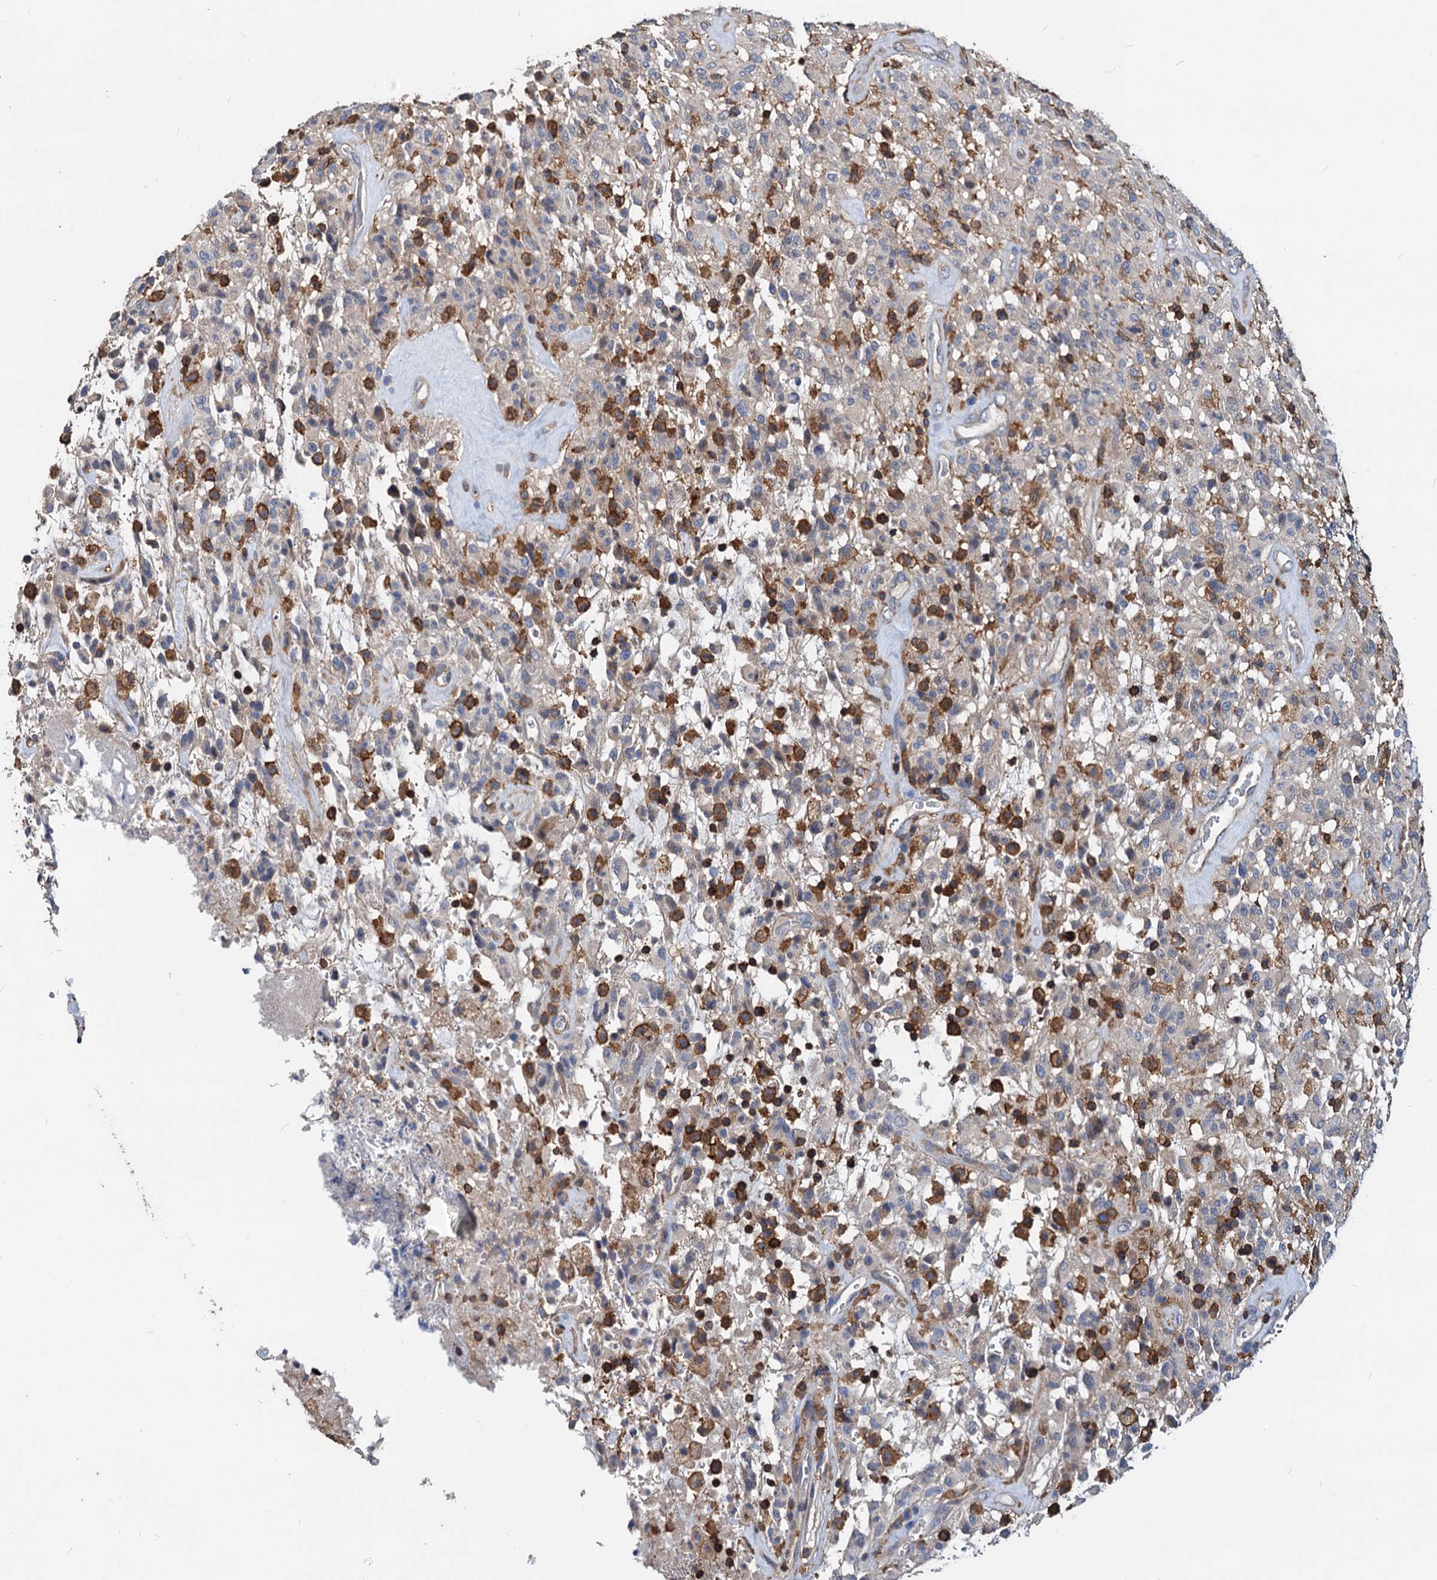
{"staining": {"intensity": "negative", "quantity": "none", "location": "none"}, "tissue": "glioma", "cell_type": "Tumor cells", "image_type": "cancer", "snomed": [{"axis": "morphology", "description": "Glioma, malignant, High grade"}, {"axis": "topography", "description": "Brain"}], "caption": "Immunohistochemical staining of human glioma shows no significant staining in tumor cells.", "gene": "LCP2", "patient": {"sex": "female", "age": 57}}